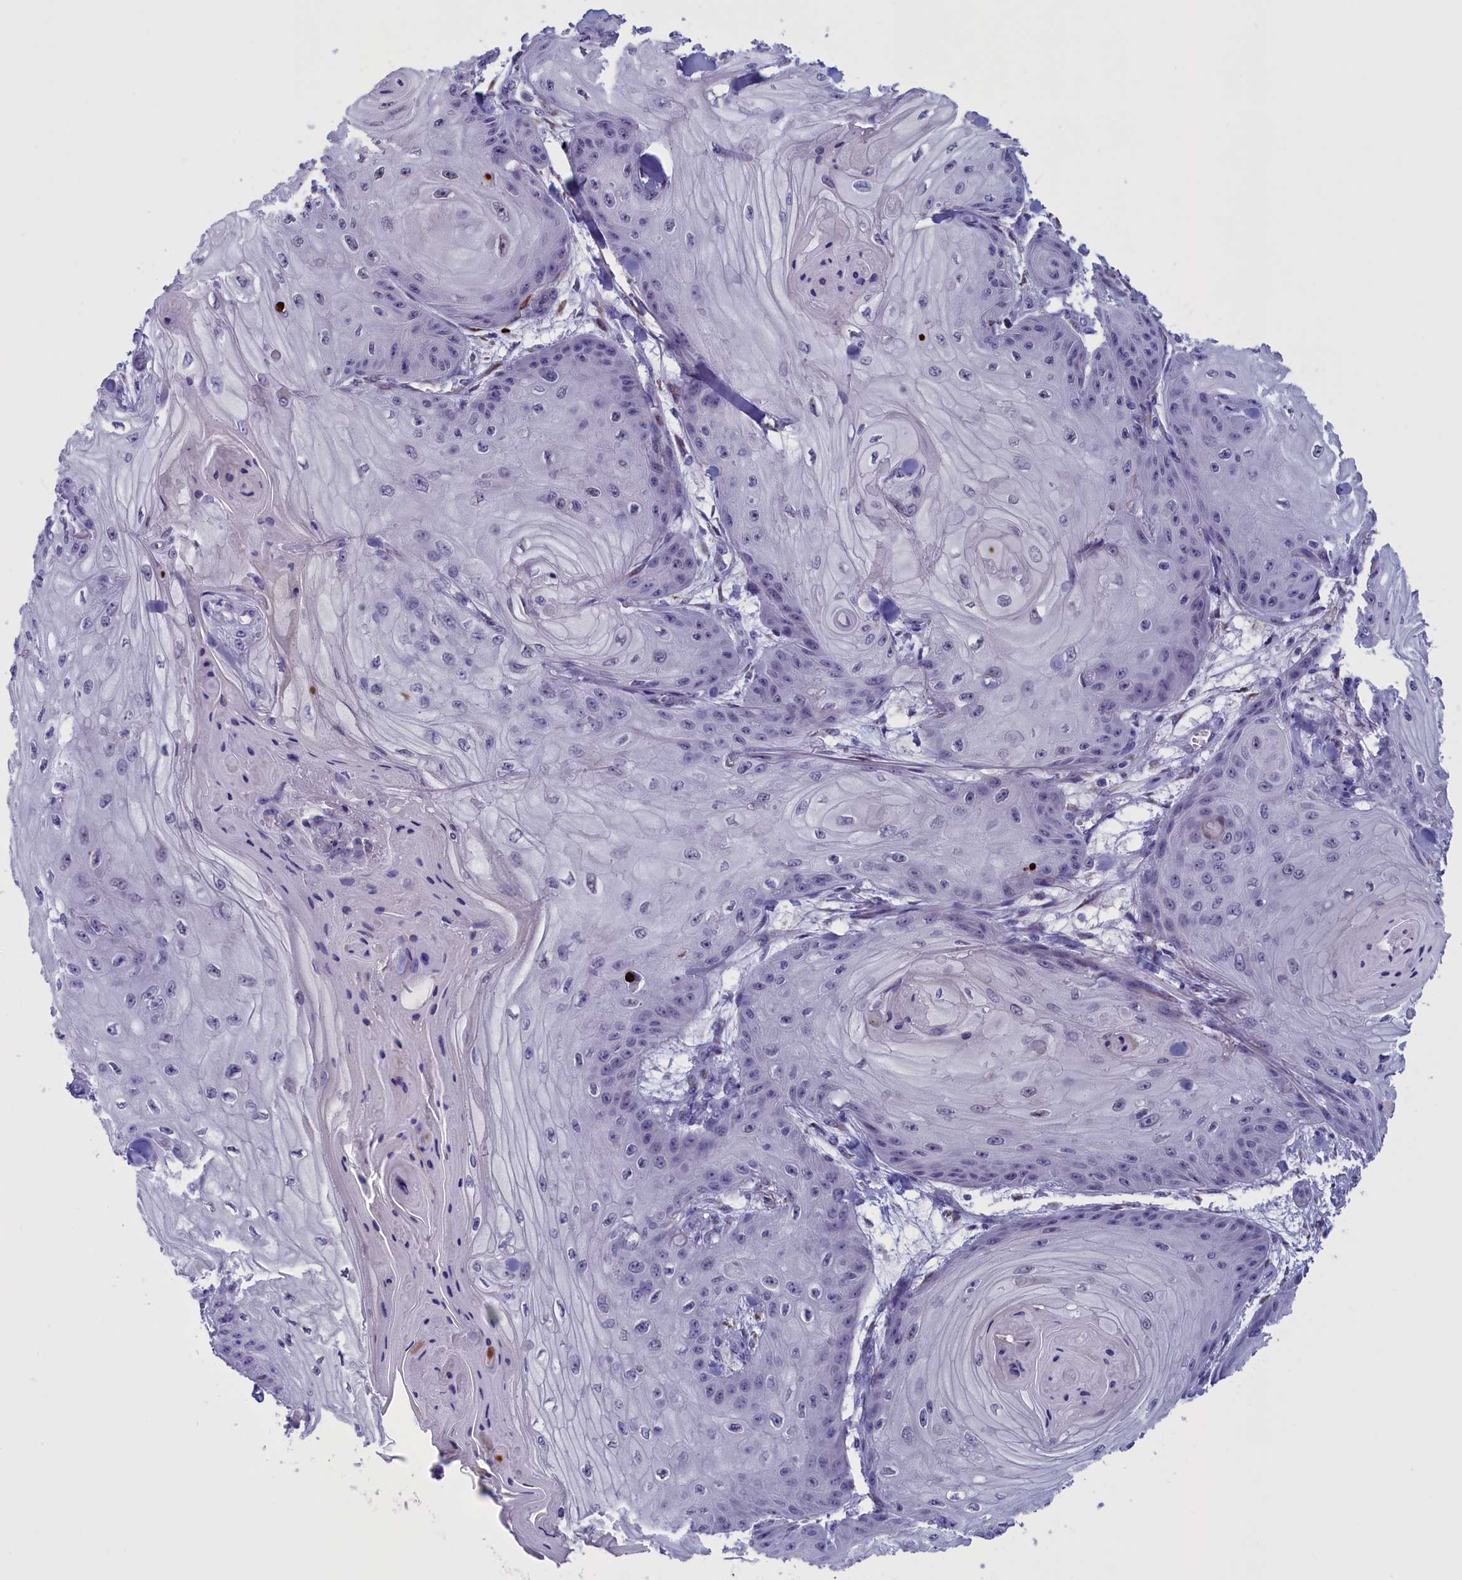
{"staining": {"intensity": "negative", "quantity": "none", "location": "none"}, "tissue": "skin cancer", "cell_type": "Tumor cells", "image_type": "cancer", "snomed": [{"axis": "morphology", "description": "Squamous cell carcinoma, NOS"}, {"axis": "topography", "description": "Skin"}], "caption": "DAB (3,3'-diaminobenzidine) immunohistochemical staining of skin cancer (squamous cell carcinoma) shows no significant staining in tumor cells.", "gene": "PARS2", "patient": {"sex": "male", "age": 74}}